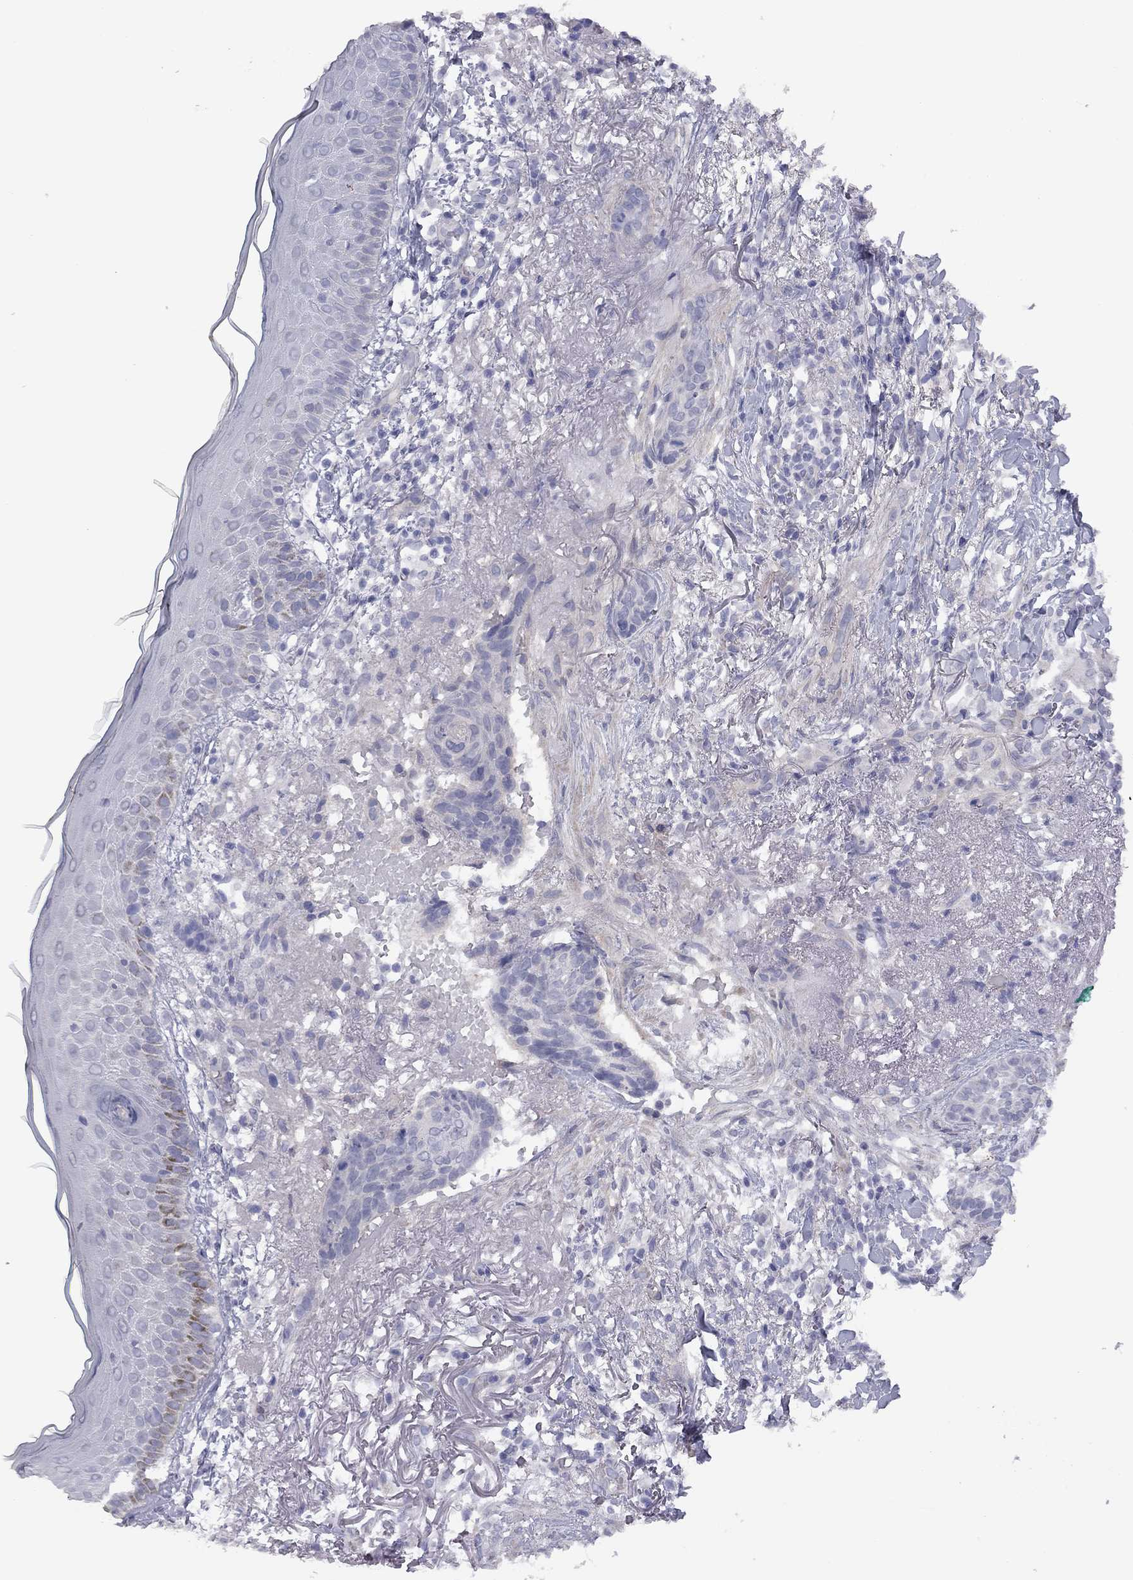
{"staining": {"intensity": "negative", "quantity": "none", "location": "none"}, "tissue": "skin cancer", "cell_type": "Tumor cells", "image_type": "cancer", "snomed": [{"axis": "morphology", "description": "Normal tissue, NOS"}, {"axis": "morphology", "description": "Basal cell carcinoma"}, {"axis": "topography", "description": "Skin"}], "caption": "Image shows no significant protein staining in tumor cells of basal cell carcinoma (skin).", "gene": "EXOC3L2", "patient": {"sex": "male", "age": 84}}